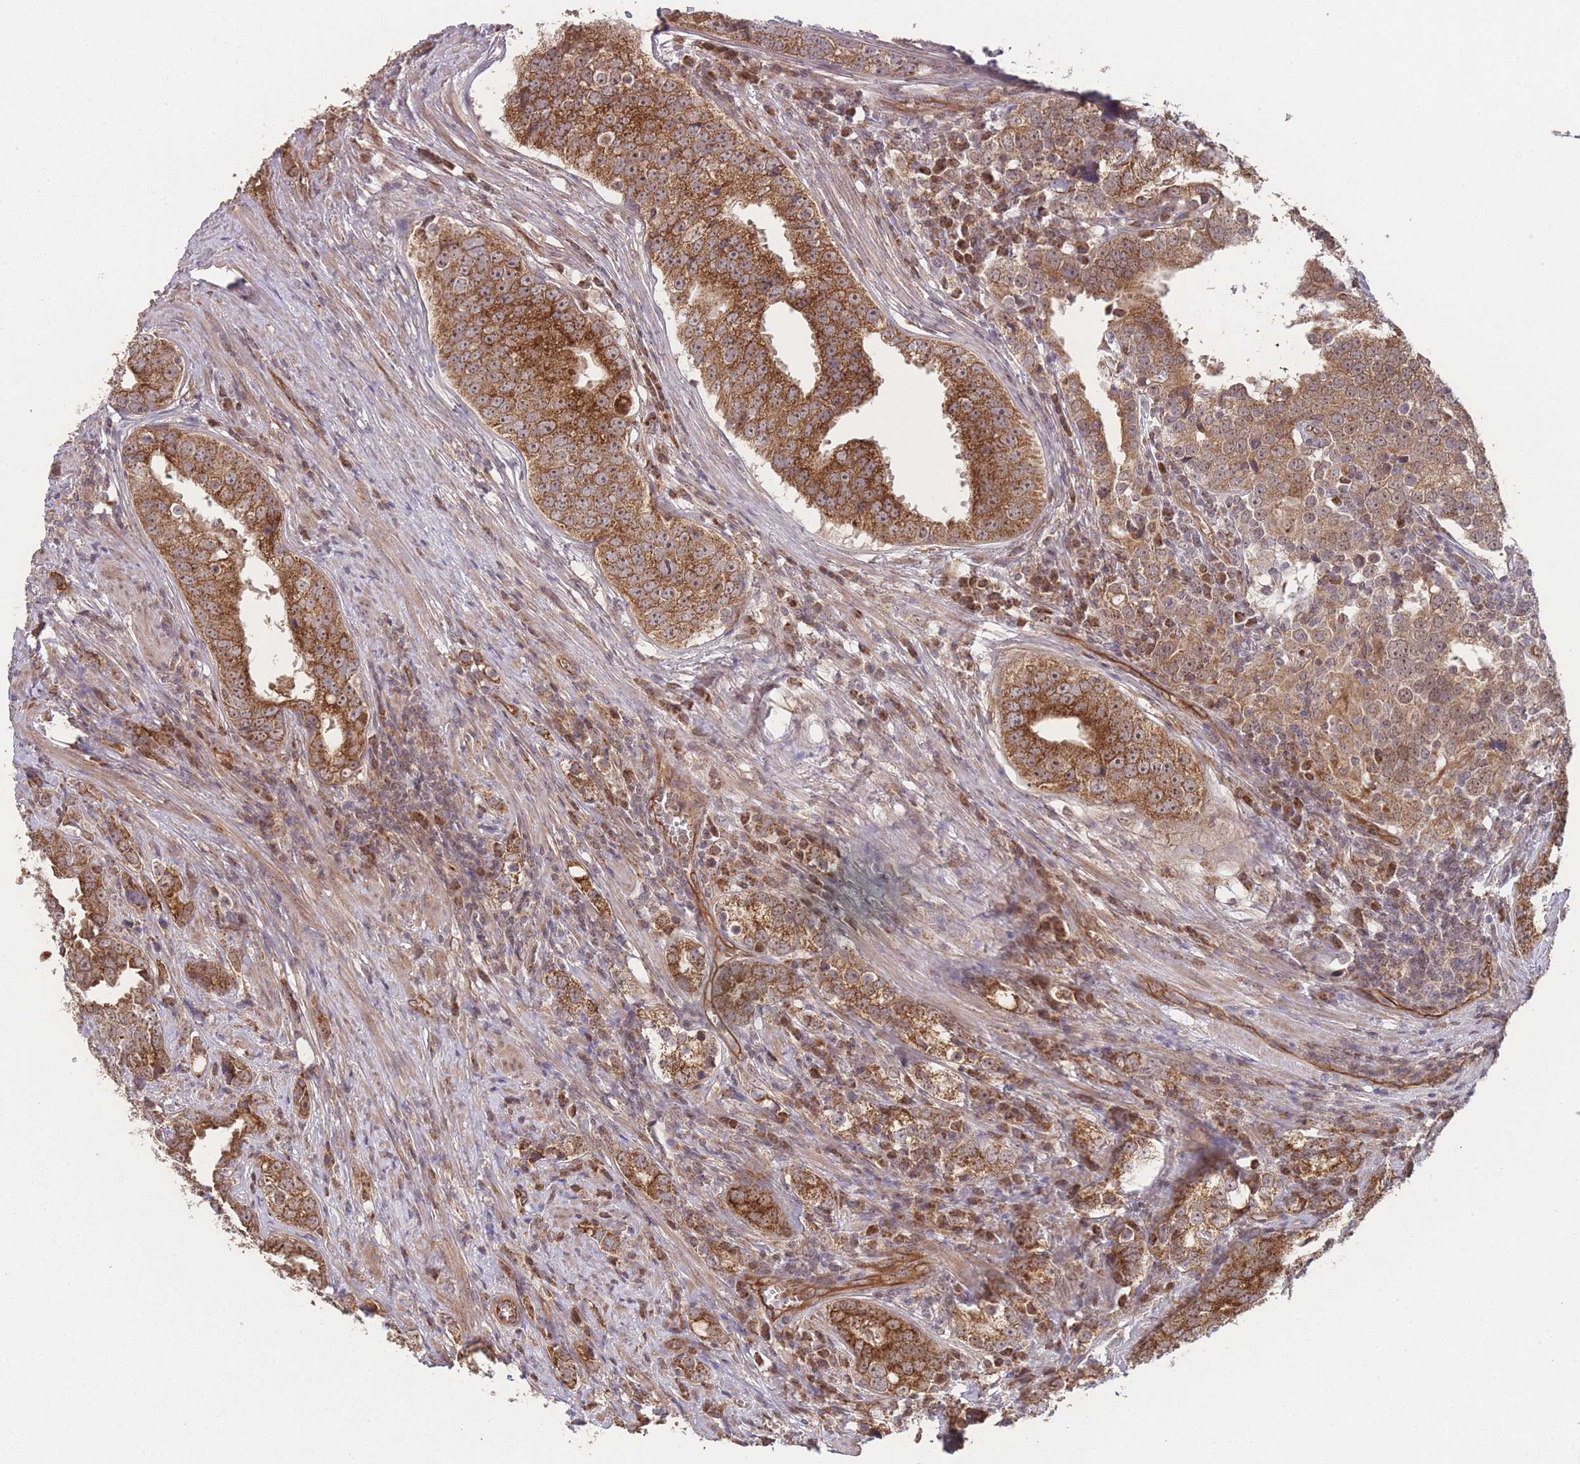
{"staining": {"intensity": "moderate", "quantity": ">75%", "location": "cytoplasmic/membranous,nuclear"}, "tissue": "prostate cancer", "cell_type": "Tumor cells", "image_type": "cancer", "snomed": [{"axis": "morphology", "description": "Adenocarcinoma, High grade"}, {"axis": "topography", "description": "Prostate"}], "caption": "Prostate adenocarcinoma (high-grade) stained with DAB immunohistochemistry exhibits medium levels of moderate cytoplasmic/membranous and nuclear expression in approximately >75% of tumor cells.", "gene": "PXMP4", "patient": {"sex": "male", "age": 71}}